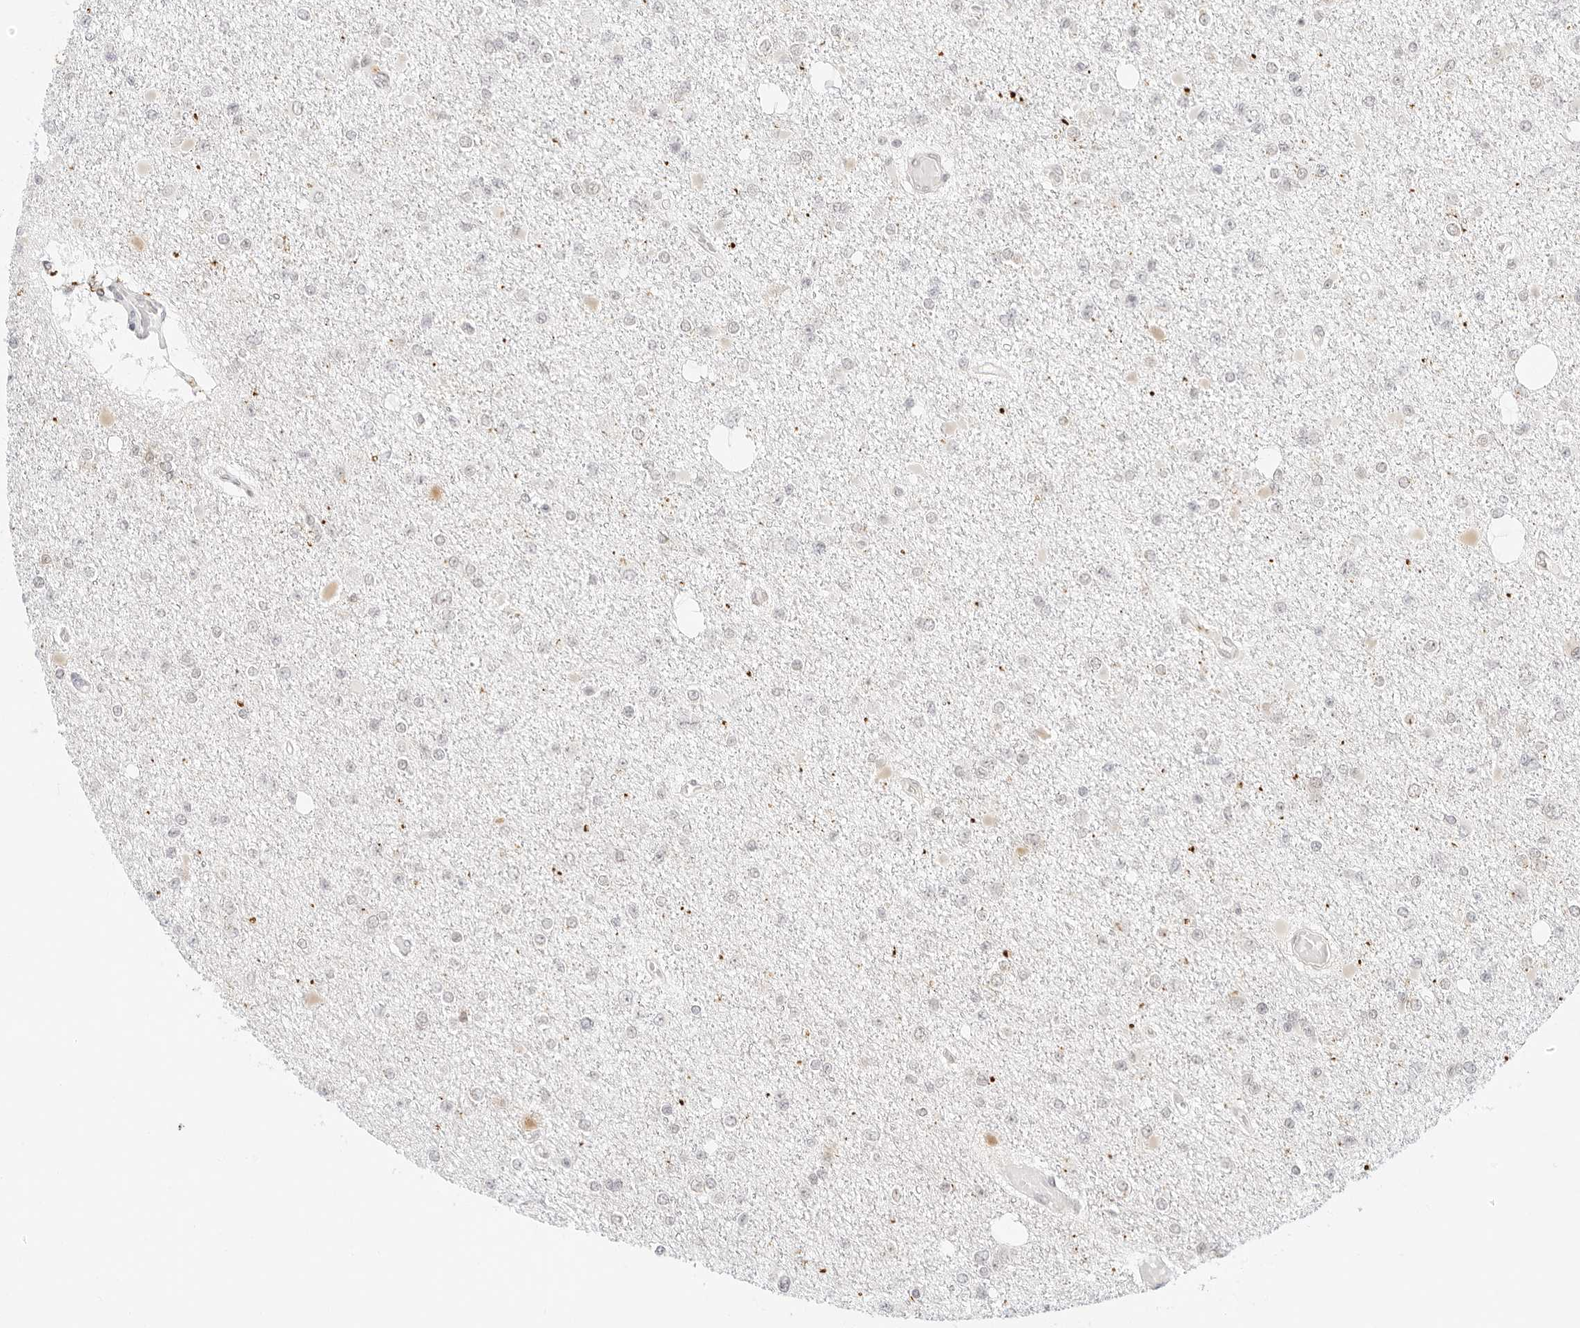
{"staining": {"intensity": "negative", "quantity": "none", "location": "none"}, "tissue": "glioma", "cell_type": "Tumor cells", "image_type": "cancer", "snomed": [{"axis": "morphology", "description": "Glioma, malignant, Low grade"}, {"axis": "topography", "description": "Brain"}], "caption": "A histopathology image of human malignant glioma (low-grade) is negative for staining in tumor cells.", "gene": "POLR3C", "patient": {"sex": "female", "age": 22}}